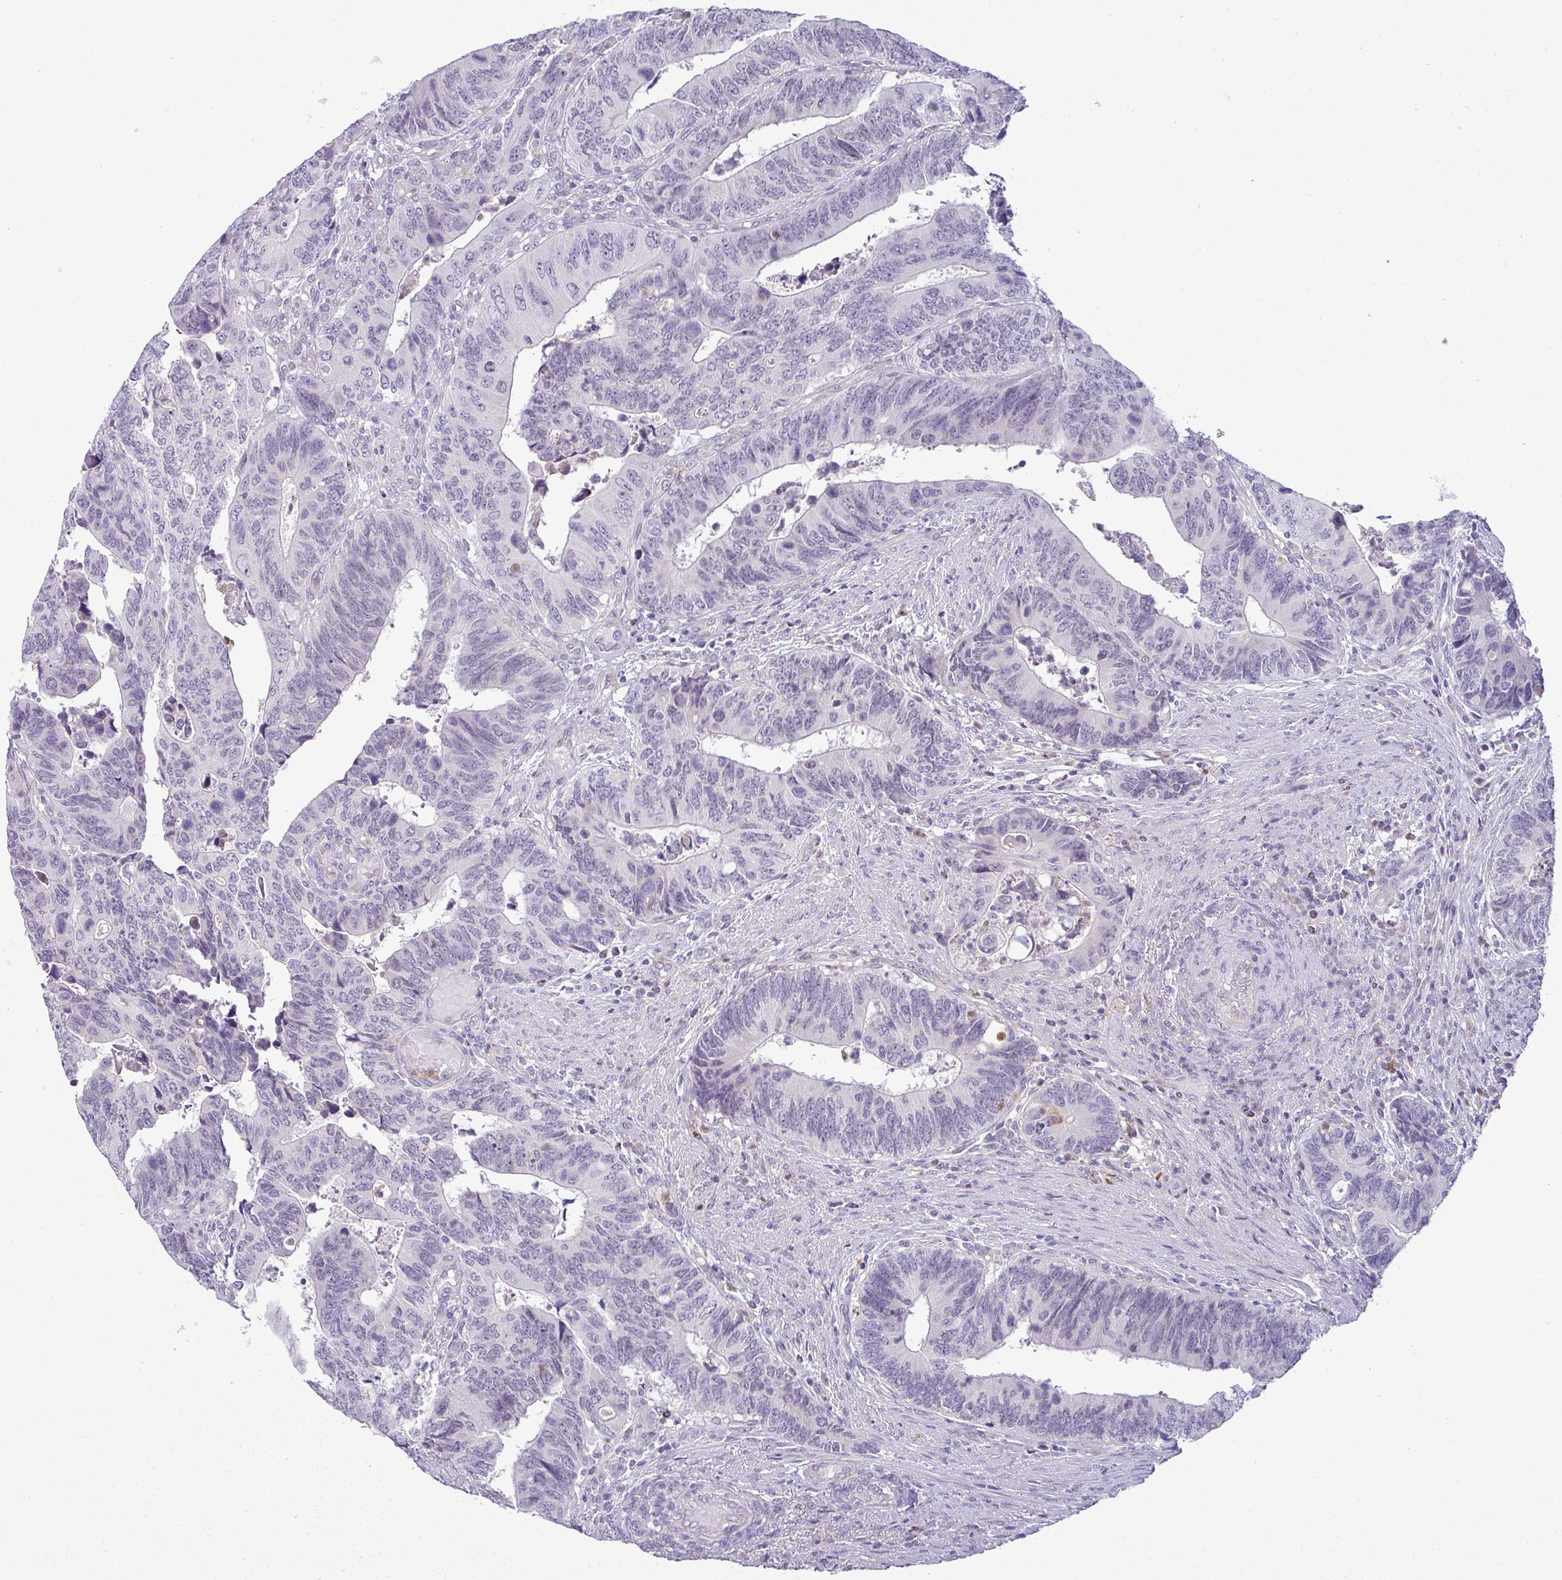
{"staining": {"intensity": "negative", "quantity": "none", "location": "none"}, "tissue": "colorectal cancer", "cell_type": "Tumor cells", "image_type": "cancer", "snomed": [{"axis": "morphology", "description": "Adenocarcinoma, NOS"}, {"axis": "topography", "description": "Colon"}], "caption": "There is no significant positivity in tumor cells of colorectal adenocarcinoma.", "gene": "HBEGF", "patient": {"sex": "male", "age": 87}}